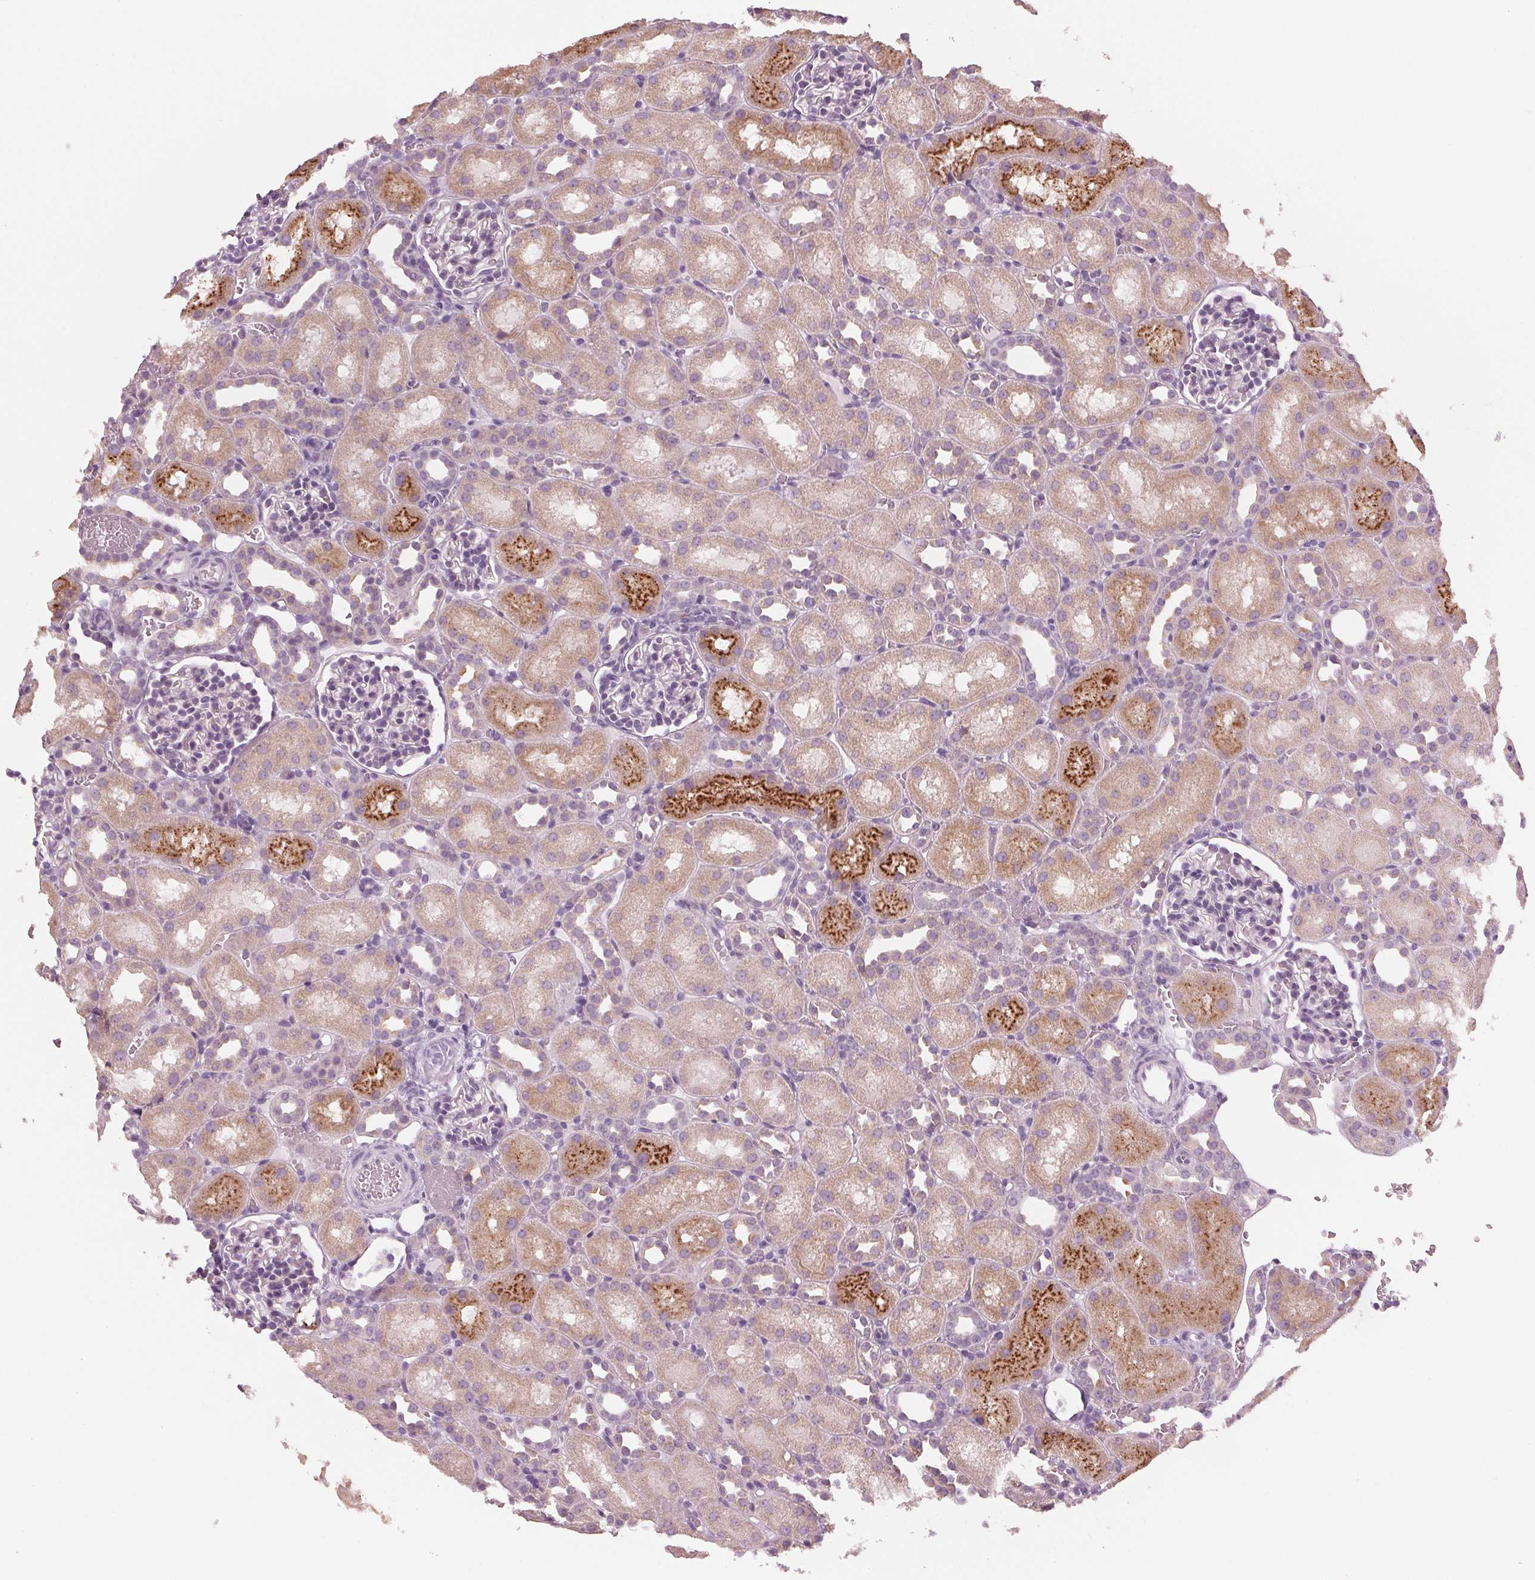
{"staining": {"intensity": "negative", "quantity": "none", "location": "none"}, "tissue": "kidney", "cell_type": "Cells in glomeruli", "image_type": "normal", "snomed": [{"axis": "morphology", "description": "Normal tissue, NOS"}, {"axis": "topography", "description": "Kidney"}], "caption": "The immunohistochemistry histopathology image has no significant expression in cells in glomeruli of kidney. (DAB immunohistochemistry, high magnification).", "gene": "PRAP1", "patient": {"sex": "male", "age": 1}}